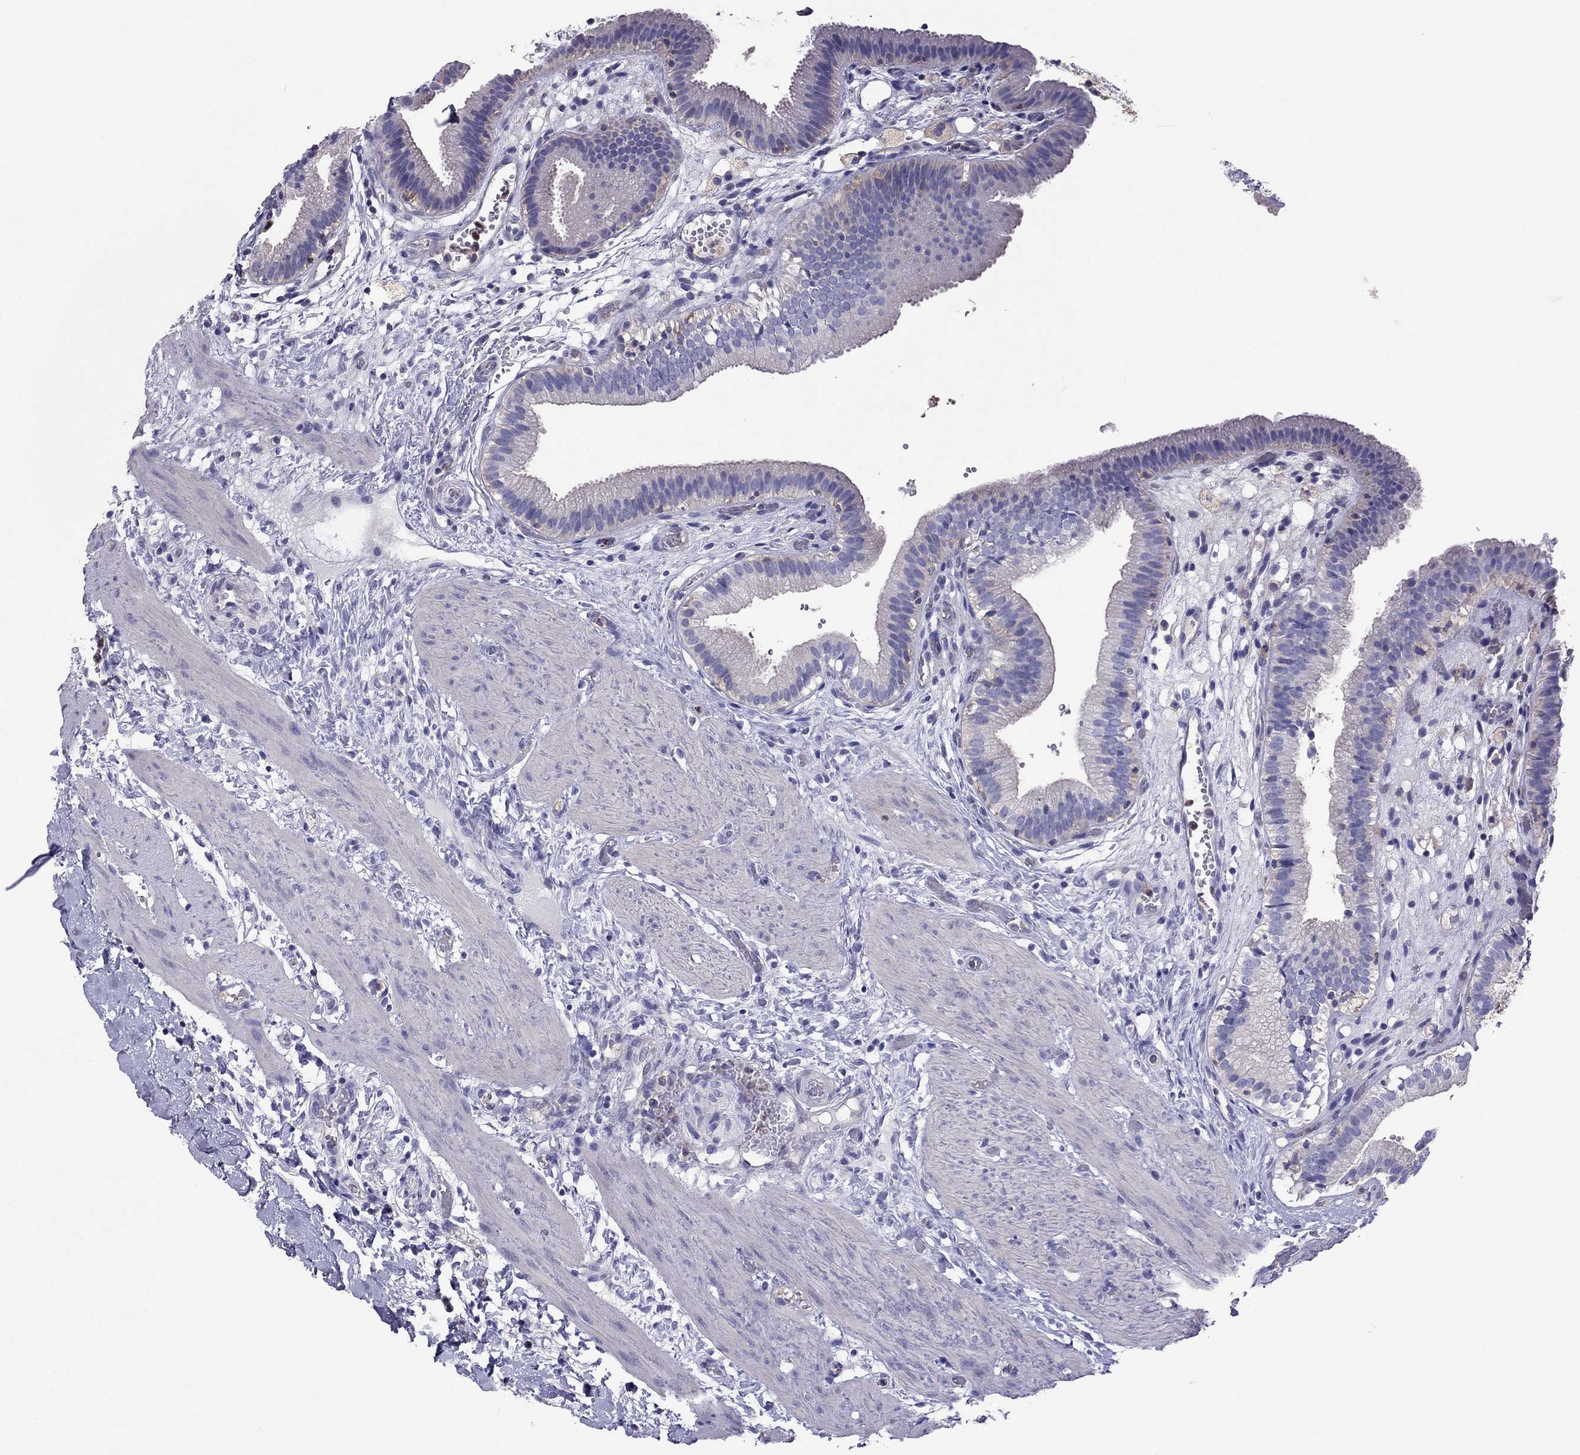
{"staining": {"intensity": "negative", "quantity": "none", "location": "none"}, "tissue": "gallbladder", "cell_type": "Glandular cells", "image_type": "normal", "snomed": [{"axis": "morphology", "description": "Normal tissue, NOS"}, {"axis": "topography", "description": "Gallbladder"}], "caption": "The immunohistochemistry (IHC) image has no significant expression in glandular cells of gallbladder. Nuclei are stained in blue.", "gene": "TEX22", "patient": {"sex": "female", "age": 24}}